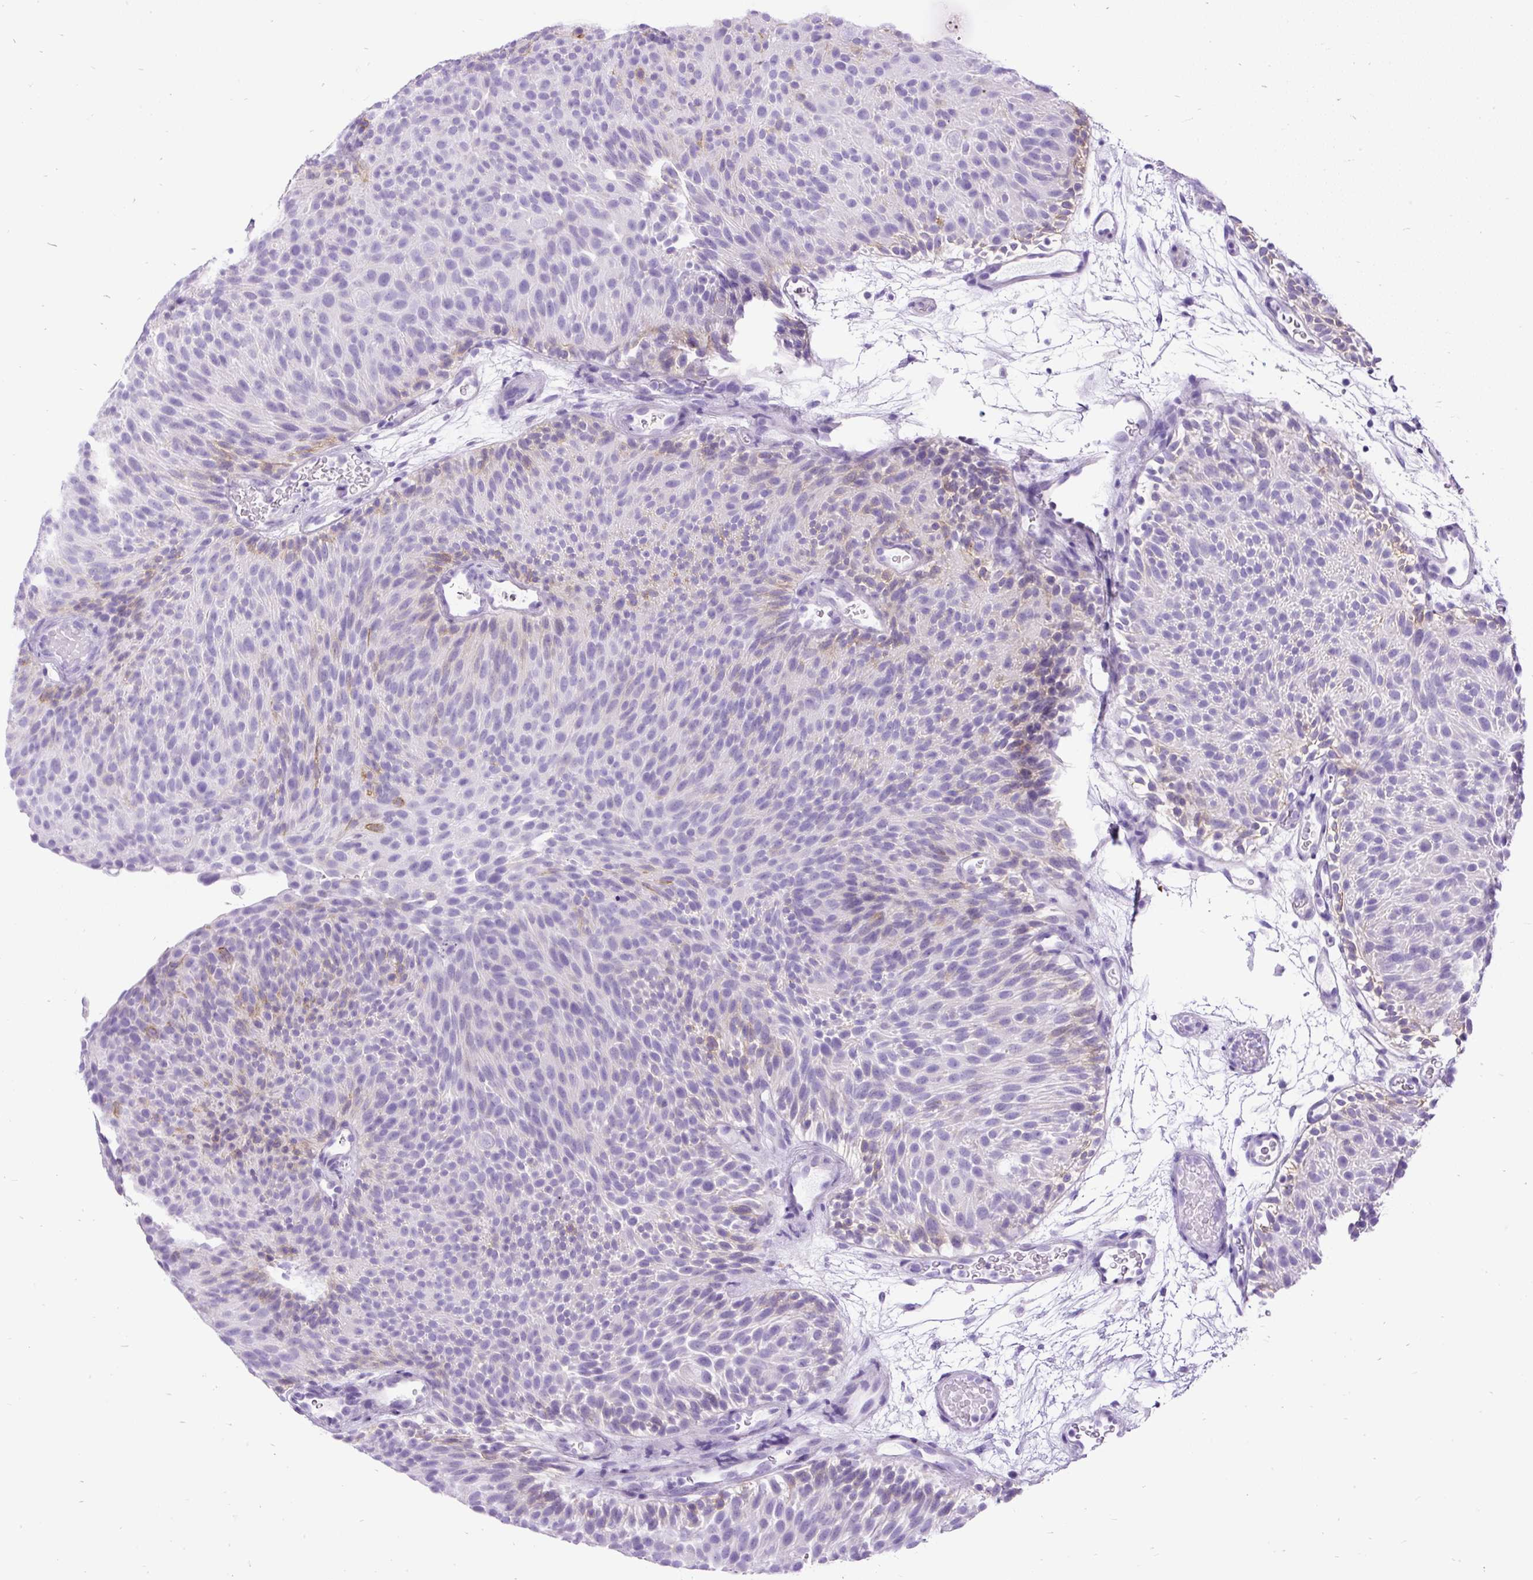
{"staining": {"intensity": "weak", "quantity": "<25%", "location": "cytoplasmic/membranous"}, "tissue": "urothelial cancer", "cell_type": "Tumor cells", "image_type": "cancer", "snomed": [{"axis": "morphology", "description": "Urothelial carcinoma, Low grade"}, {"axis": "topography", "description": "Urinary bladder"}], "caption": "Human urothelial carcinoma (low-grade) stained for a protein using immunohistochemistry demonstrates no positivity in tumor cells.", "gene": "PDIA2", "patient": {"sex": "male", "age": 78}}